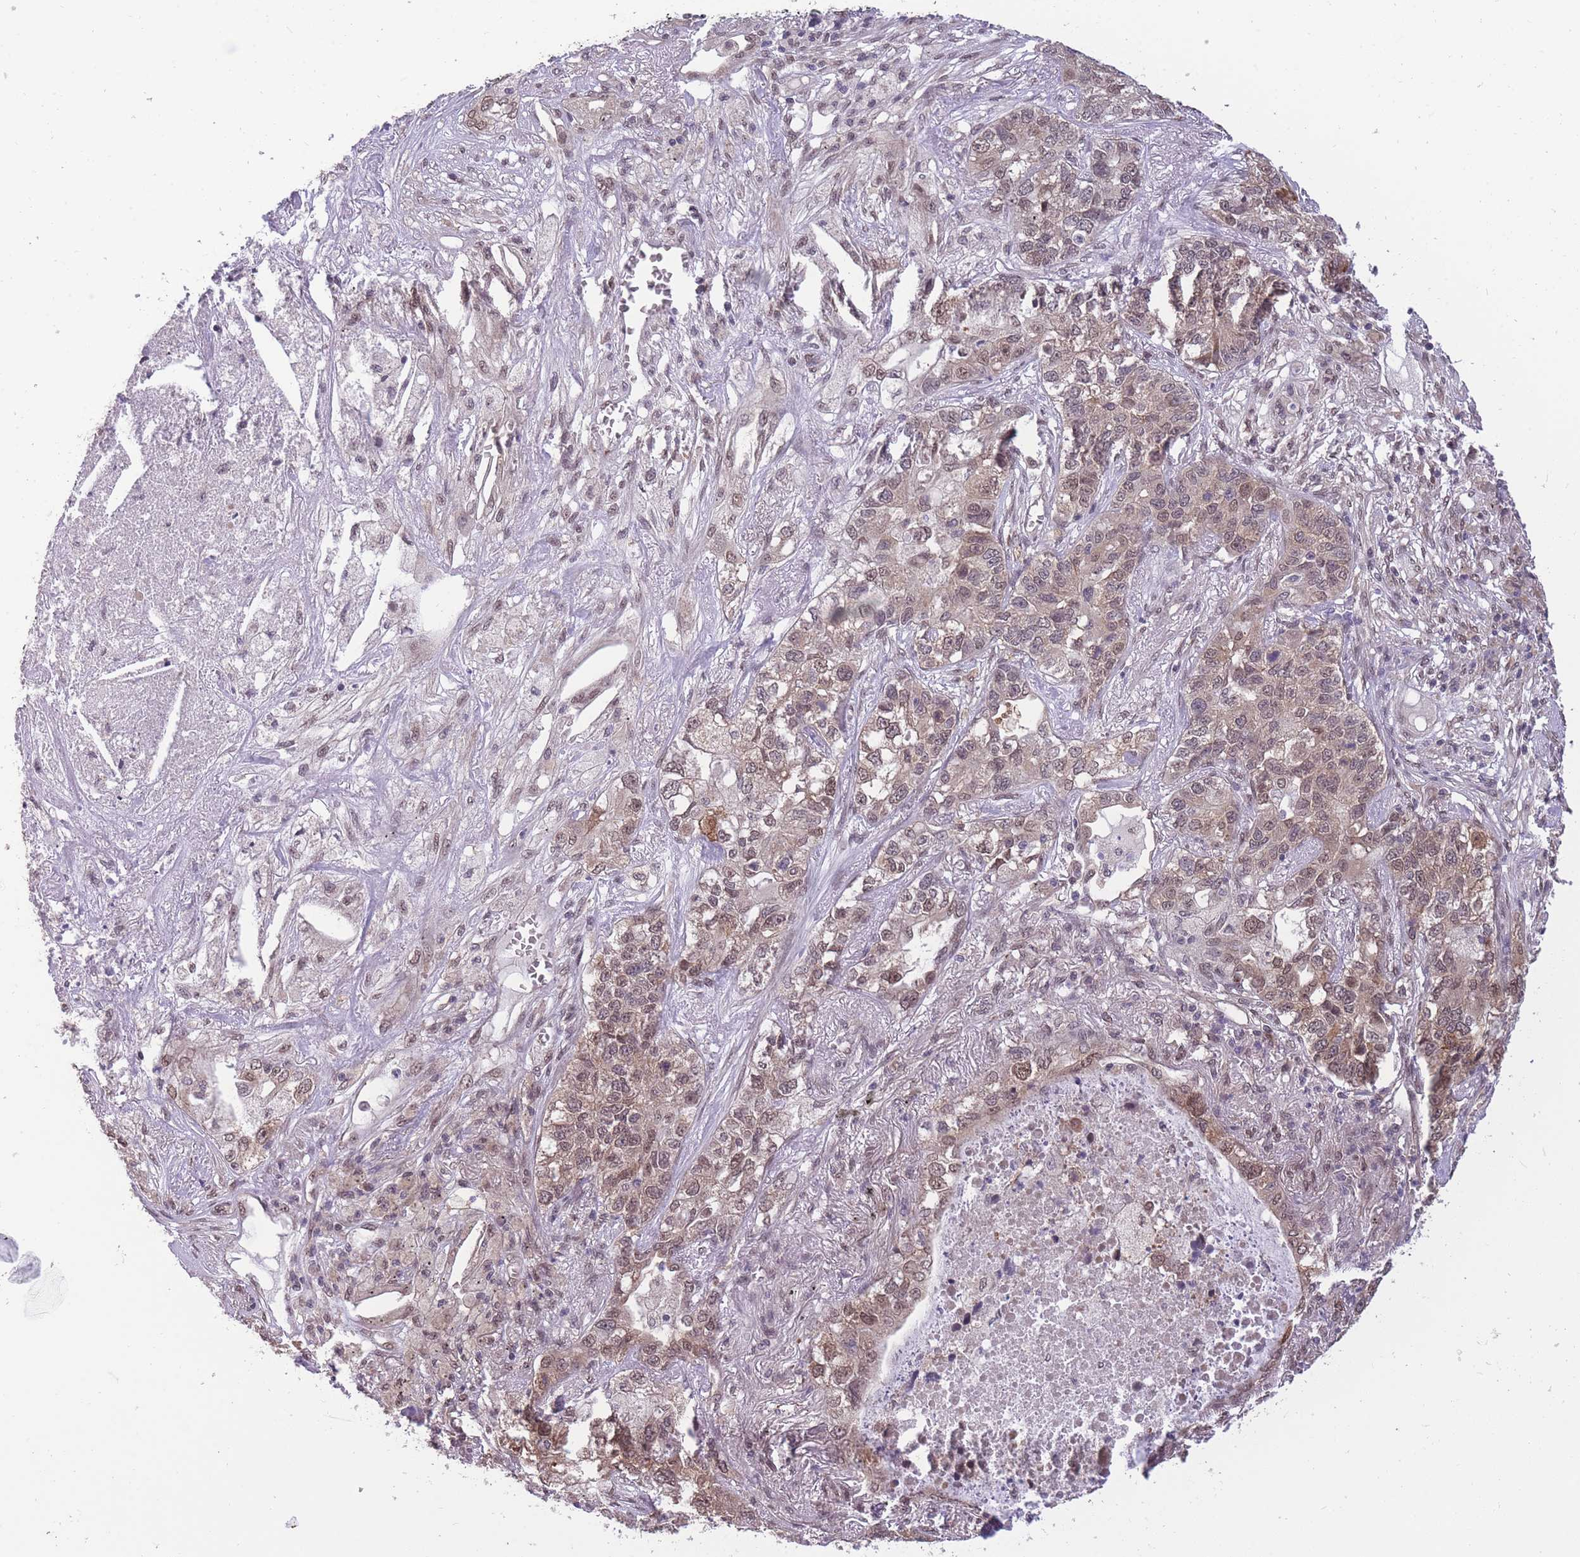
{"staining": {"intensity": "weak", "quantity": "<25%", "location": "cytoplasmic/membranous,nuclear"}, "tissue": "lung cancer", "cell_type": "Tumor cells", "image_type": "cancer", "snomed": [{"axis": "morphology", "description": "Adenocarcinoma, NOS"}, {"axis": "topography", "description": "Lung"}], "caption": "Protein analysis of adenocarcinoma (lung) displays no significant positivity in tumor cells.", "gene": "CDIP1", "patient": {"sex": "male", "age": 49}}